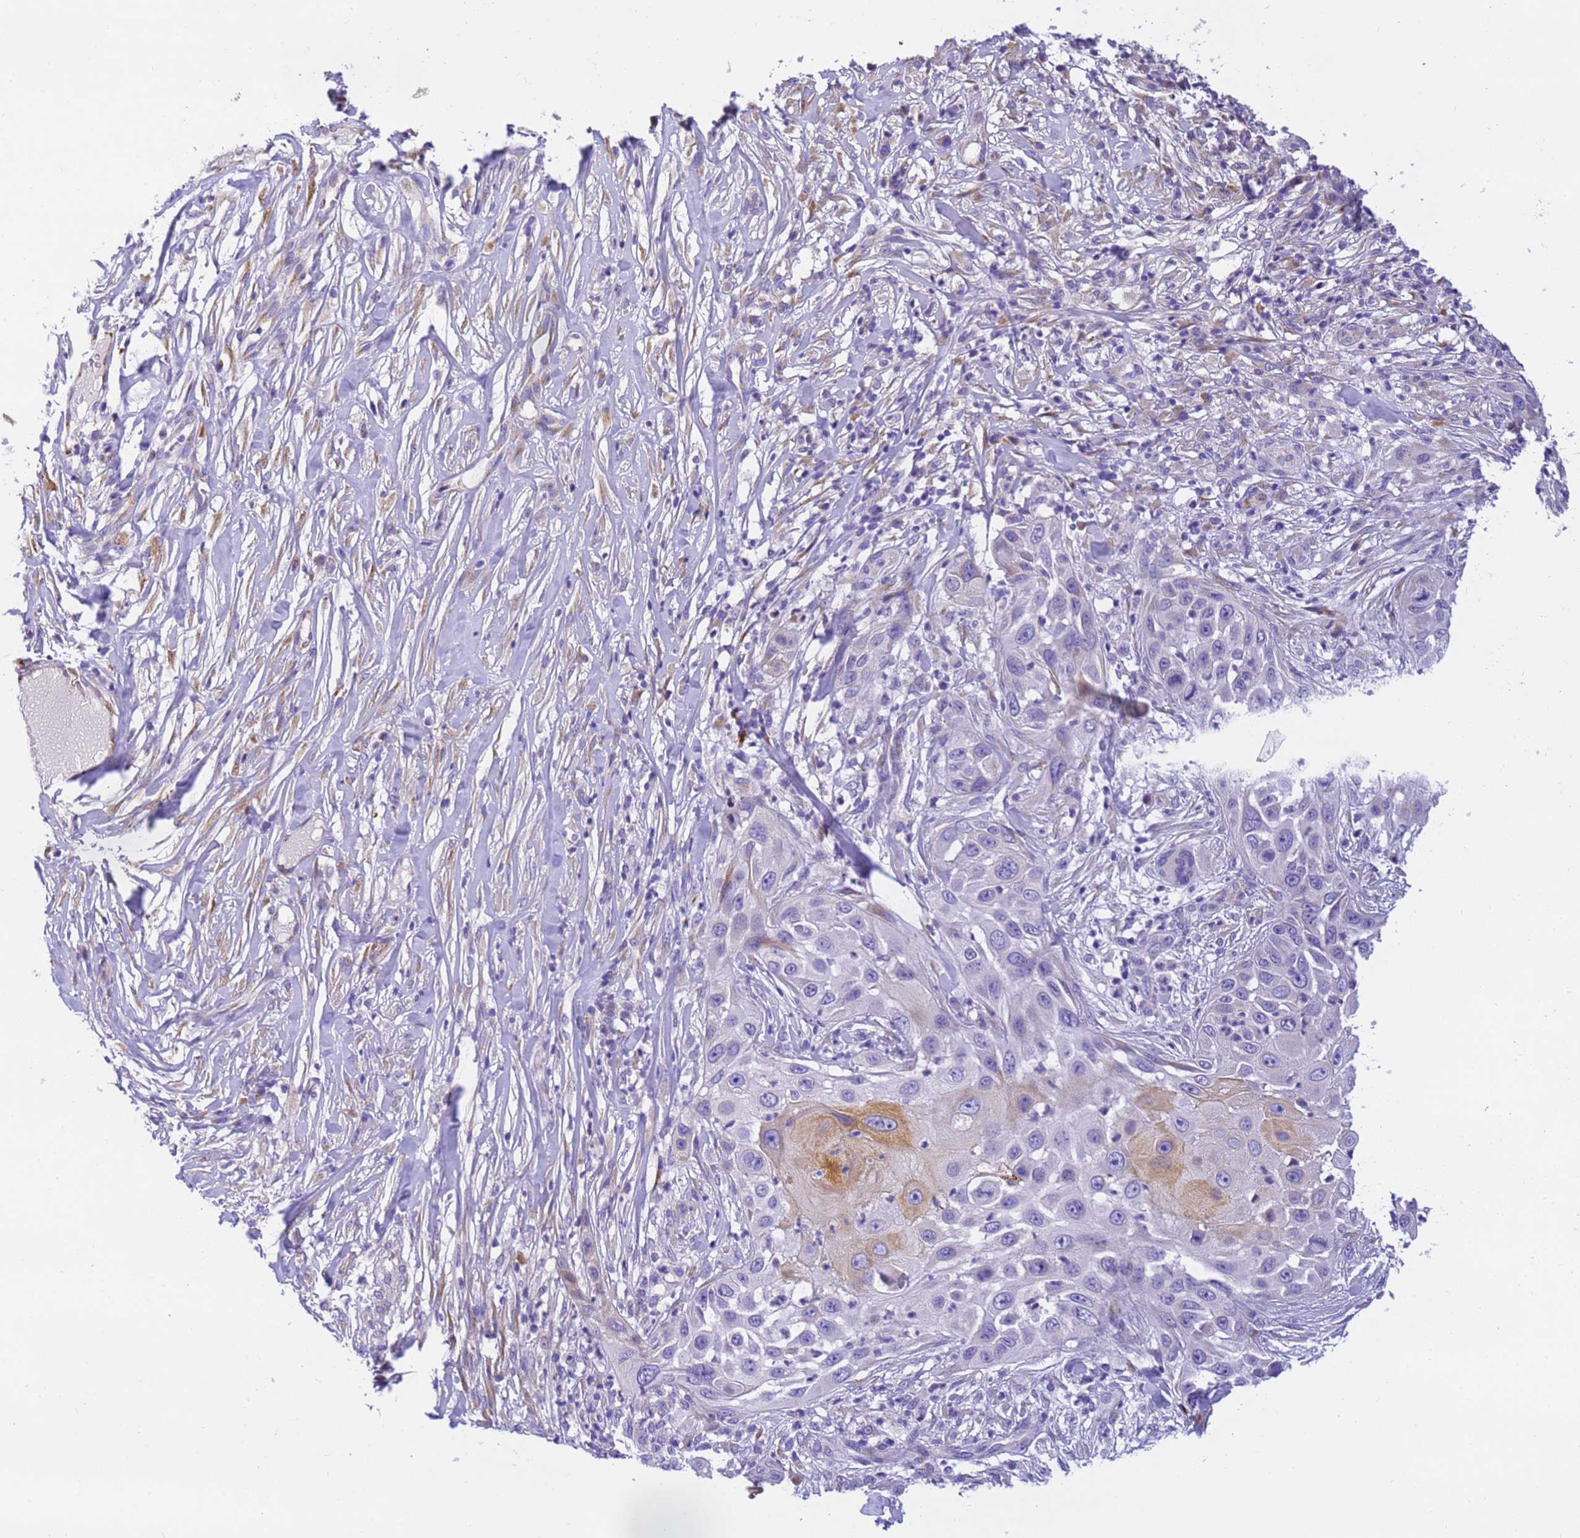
{"staining": {"intensity": "moderate", "quantity": "<25%", "location": "cytoplasmic/membranous"}, "tissue": "skin cancer", "cell_type": "Tumor cells", "image_type": "cancer", "snomed": [{"axis": "morphology", "description": "Squamous cell carcinoma, NOS"}, {"axis": "topography", "description": "Skin"}], "caption": "DAB (3,3'-diaminobenzidine) immunohistochemical staining of skin cancer (squamous cell carcinoma) exhibits moderate cytoplasmic/membranous protein expression in about <25% of tumor cells.", "gene": "RHBDD3", "patient": {"sex": "female", "age": 44}}